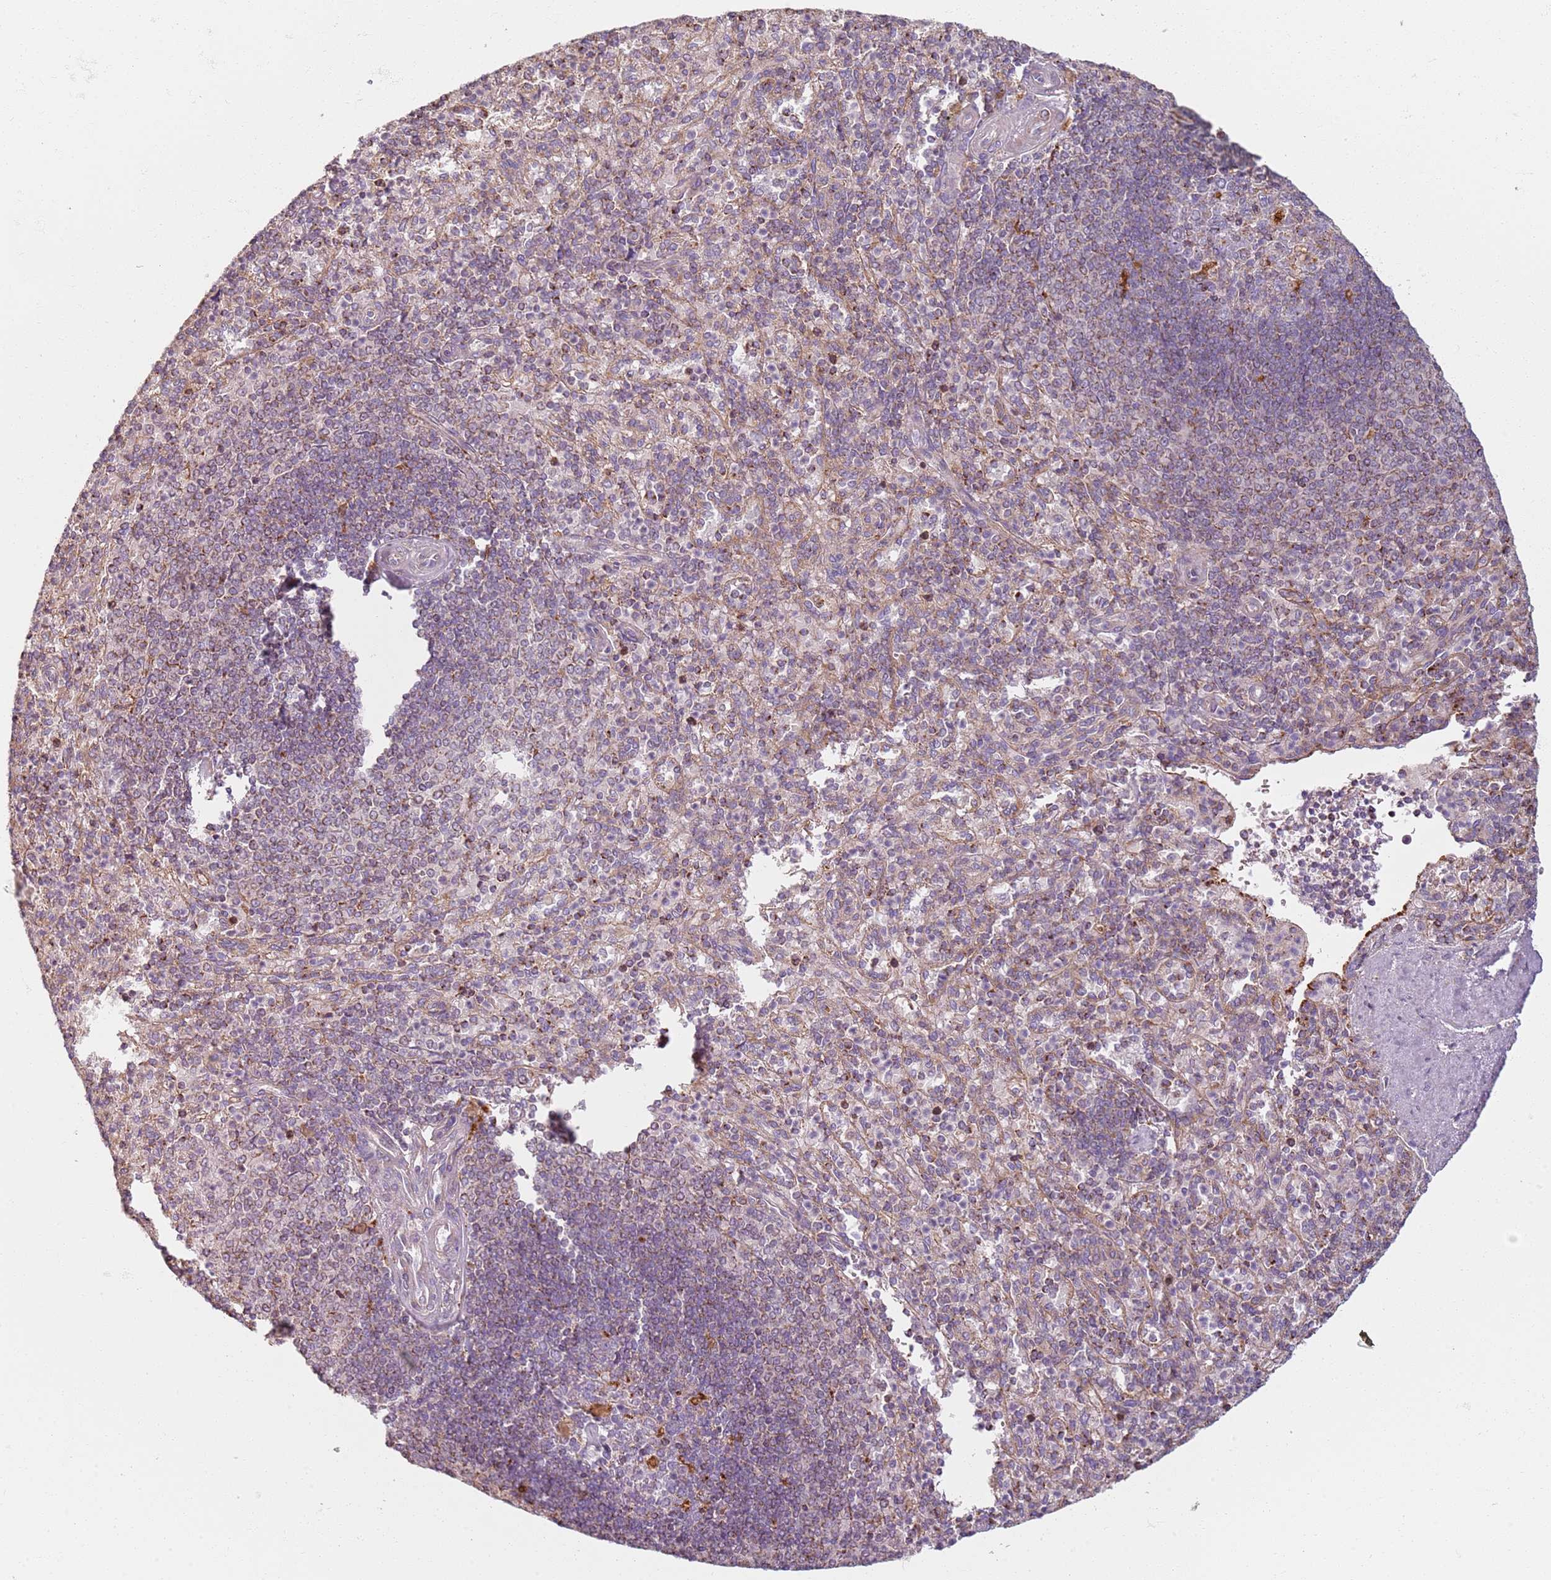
{"staining": {"intensity": "negative", "quantity": "none", "location": "none"}, "tissue": "spleen", "cell_type": "Cells in red pulp", "image_type": "normal", "snomed": [{"axis": "morphology", "description": "Normal tissue, NOS"}, {"axis": "topography", "description": "Spleen"}], "caption": "Immunohistochemical staining of normal spleen displays no significant positivity in cells in red pulp.", "gene": "PROKR2", "patient": {"sex": "male", "age": 82}}